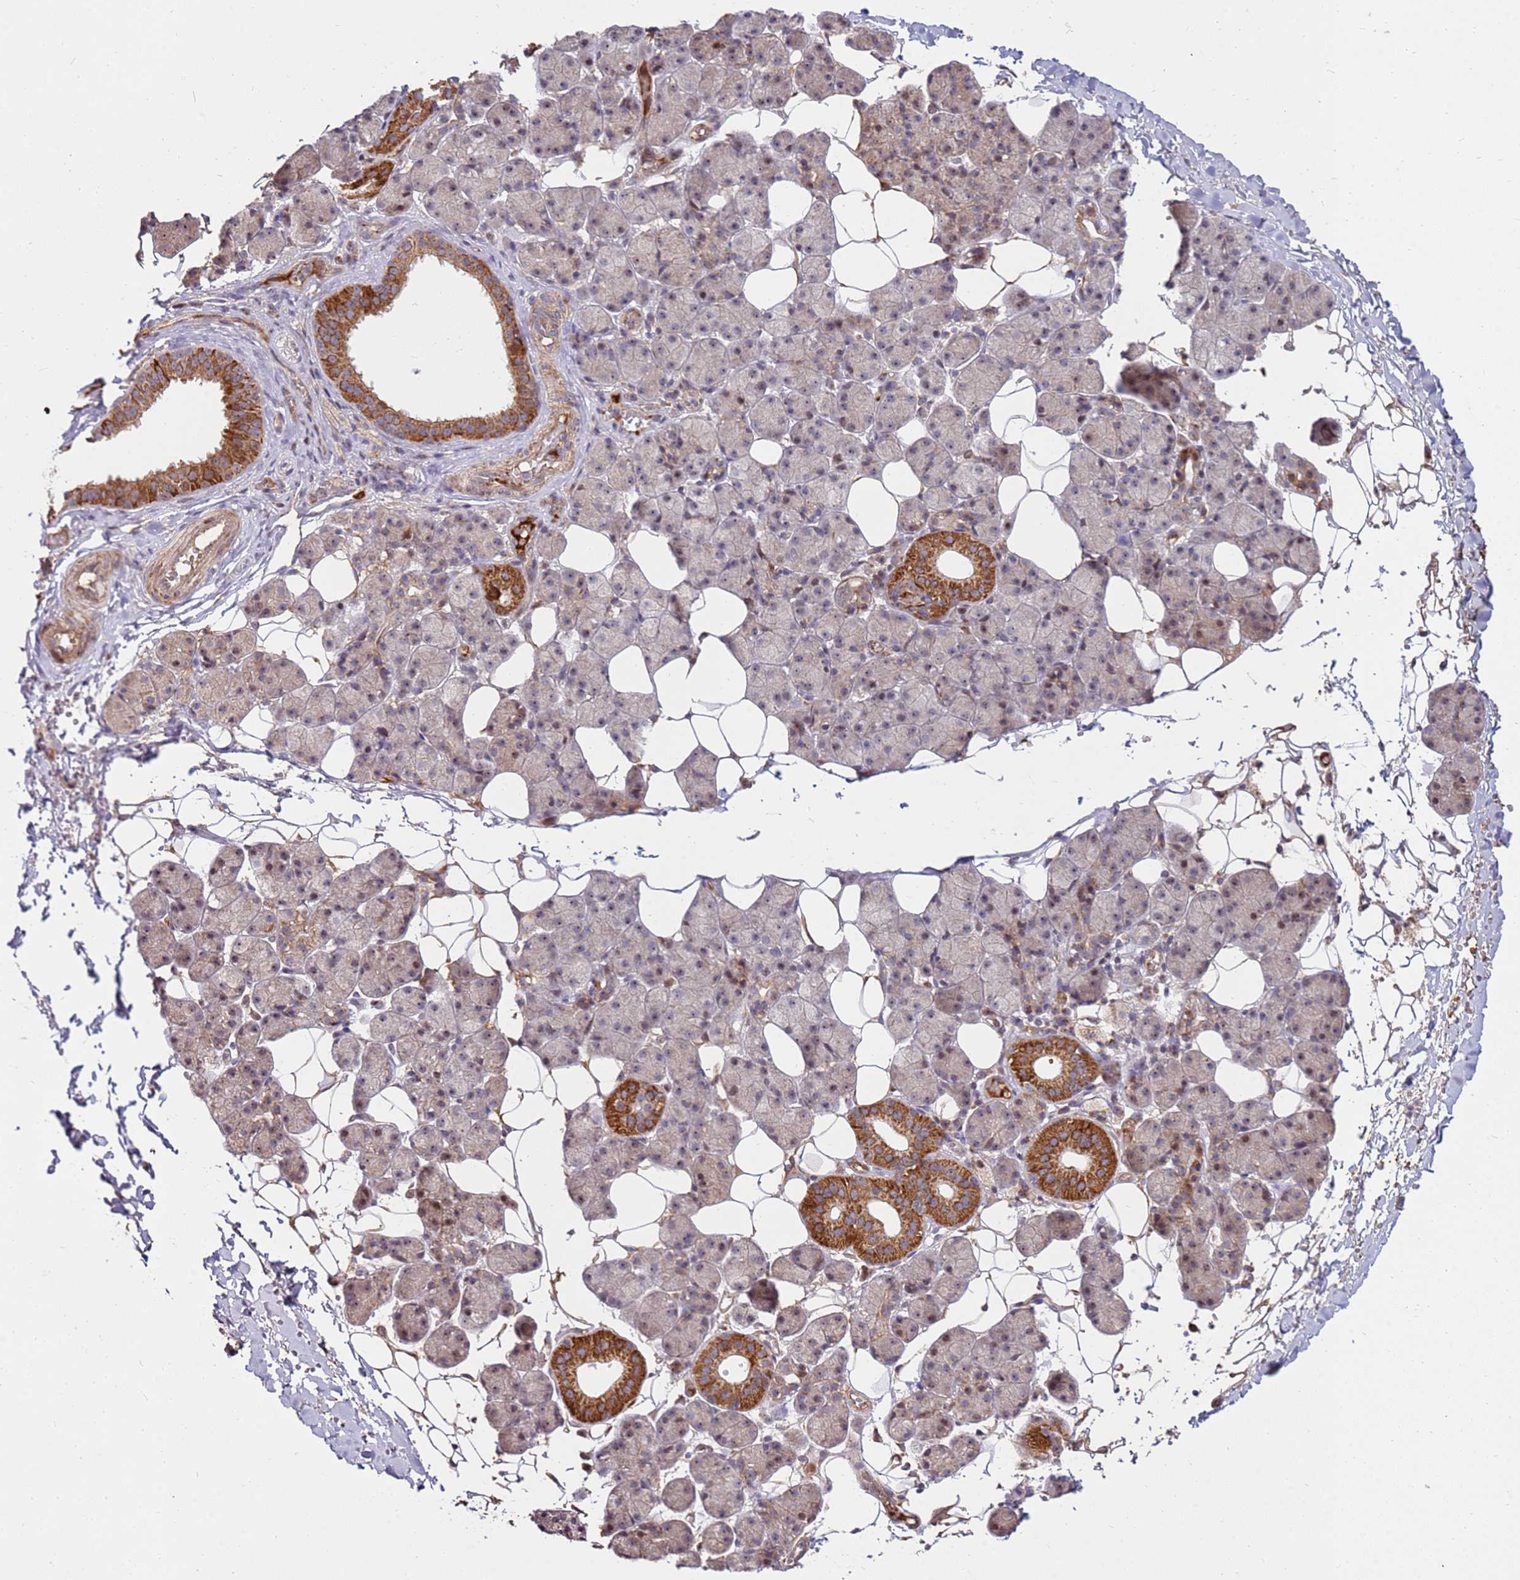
{"staining": {"intensity": "strong", "quantity": "<25%", "location": "cytoplasmic/membranous,nuclear"}, "tissue": "salivary gland", "cell_type": "Glandular cells", "image_type": "normal", "snomed": [{"axis": "morphology", "description": "Normal tissue, NOS"}, {"axis": "topography", "description": "Salivary gland"}], "caption": "Benign salivary gland was stained to show a protein in brown. There is medium levels of strong cytoplasmic/membranous,nuclear expression in approximately <25% of glandular cells.", "gene": "KIF25", "patient": {"sex": "female", "age": 33}}